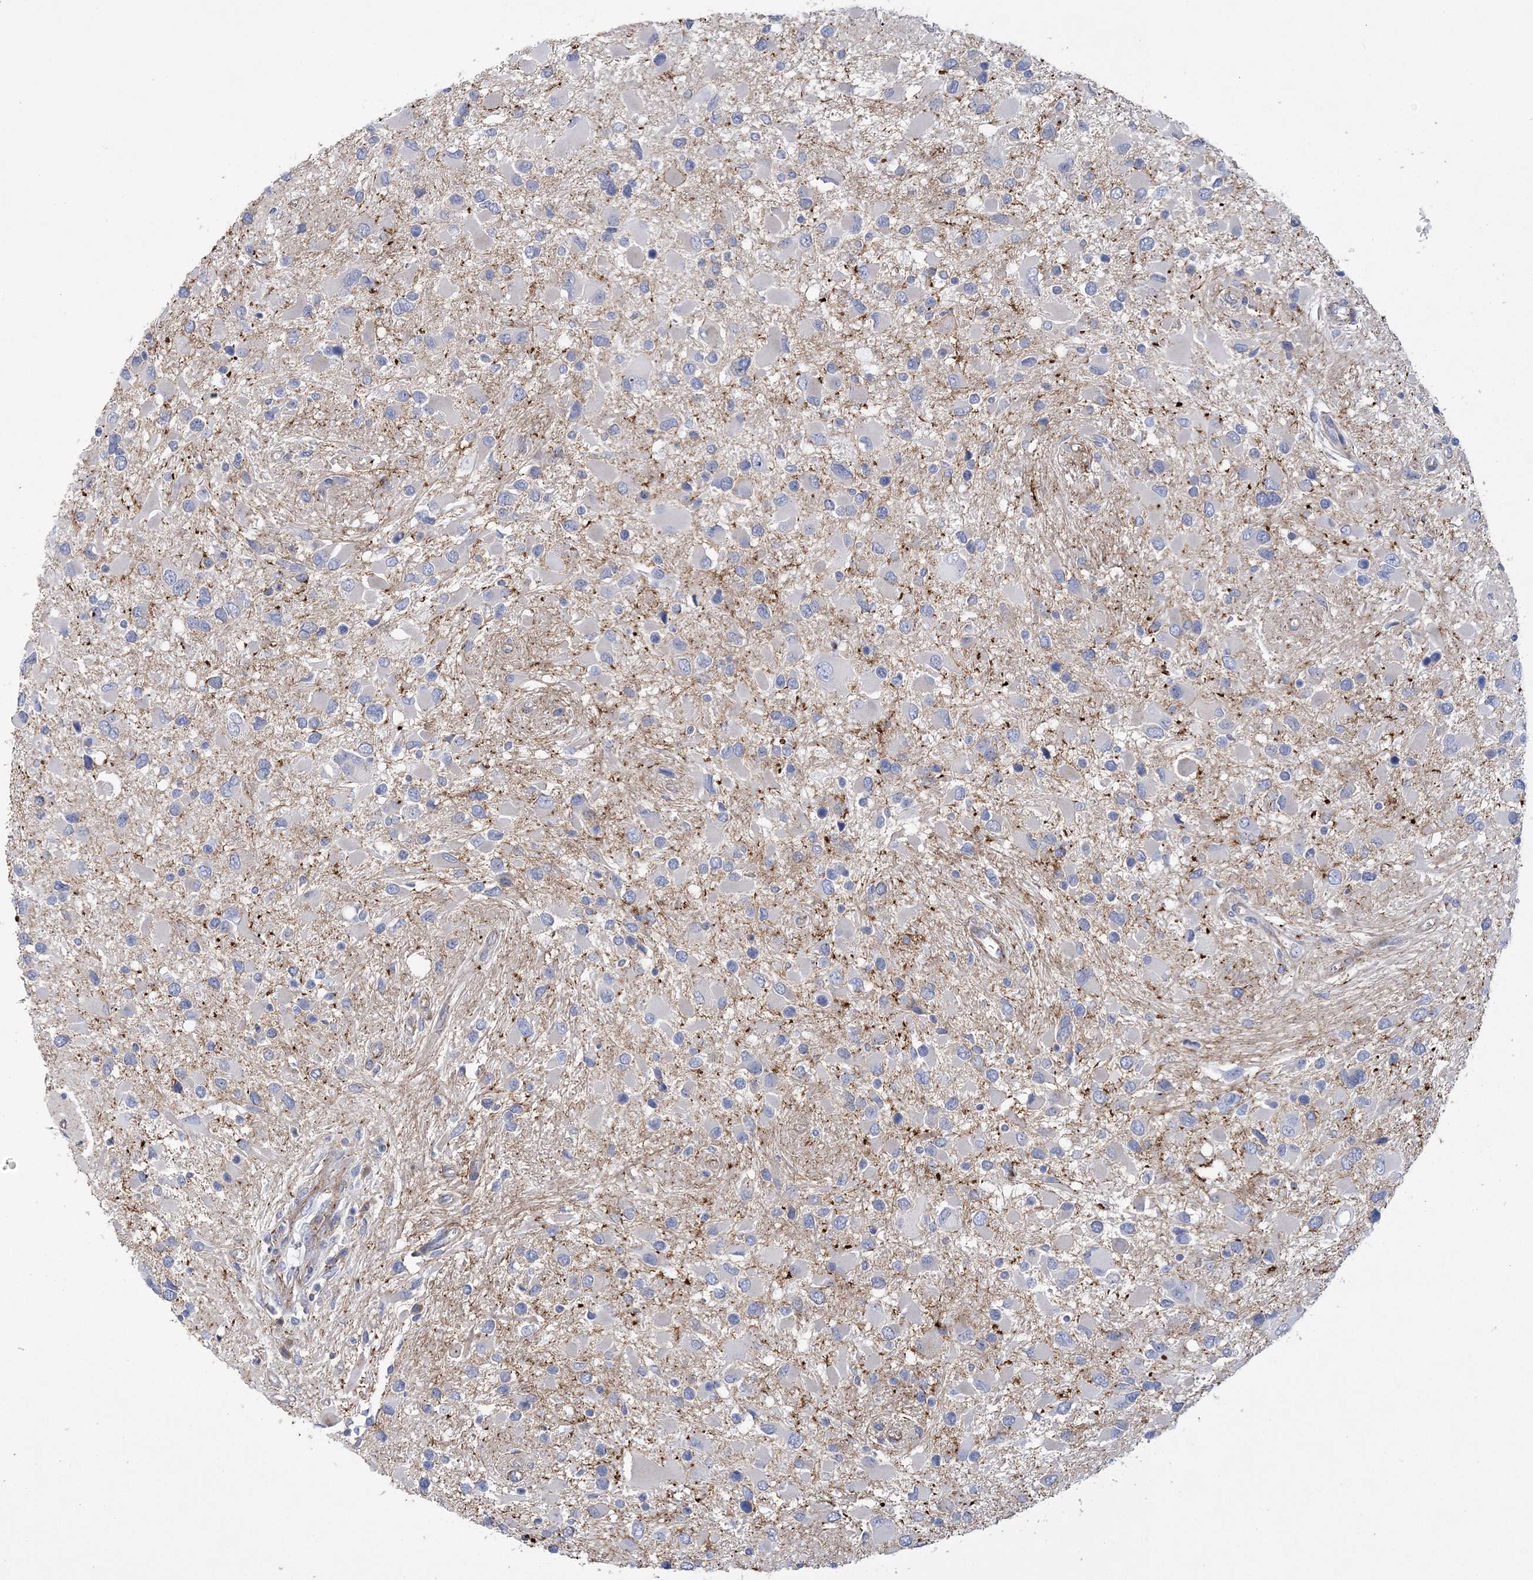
{"staining": {"intensity": "negative", "quantity": "none", "location": "none"}, "tissue": "glioma", "cell_type": "Tumor cells", "image_type": "cancer", "snomed": [{"axis": "morphology", "description": "Glioma, malignant, High grade"}, {"axis": "topography", "description": "Brain"}], "caption": "Tumor cells are negative for brown protein staining in glioma.", "gene": "ARSJ", "patient": {"sex": "male", "age": 53}}